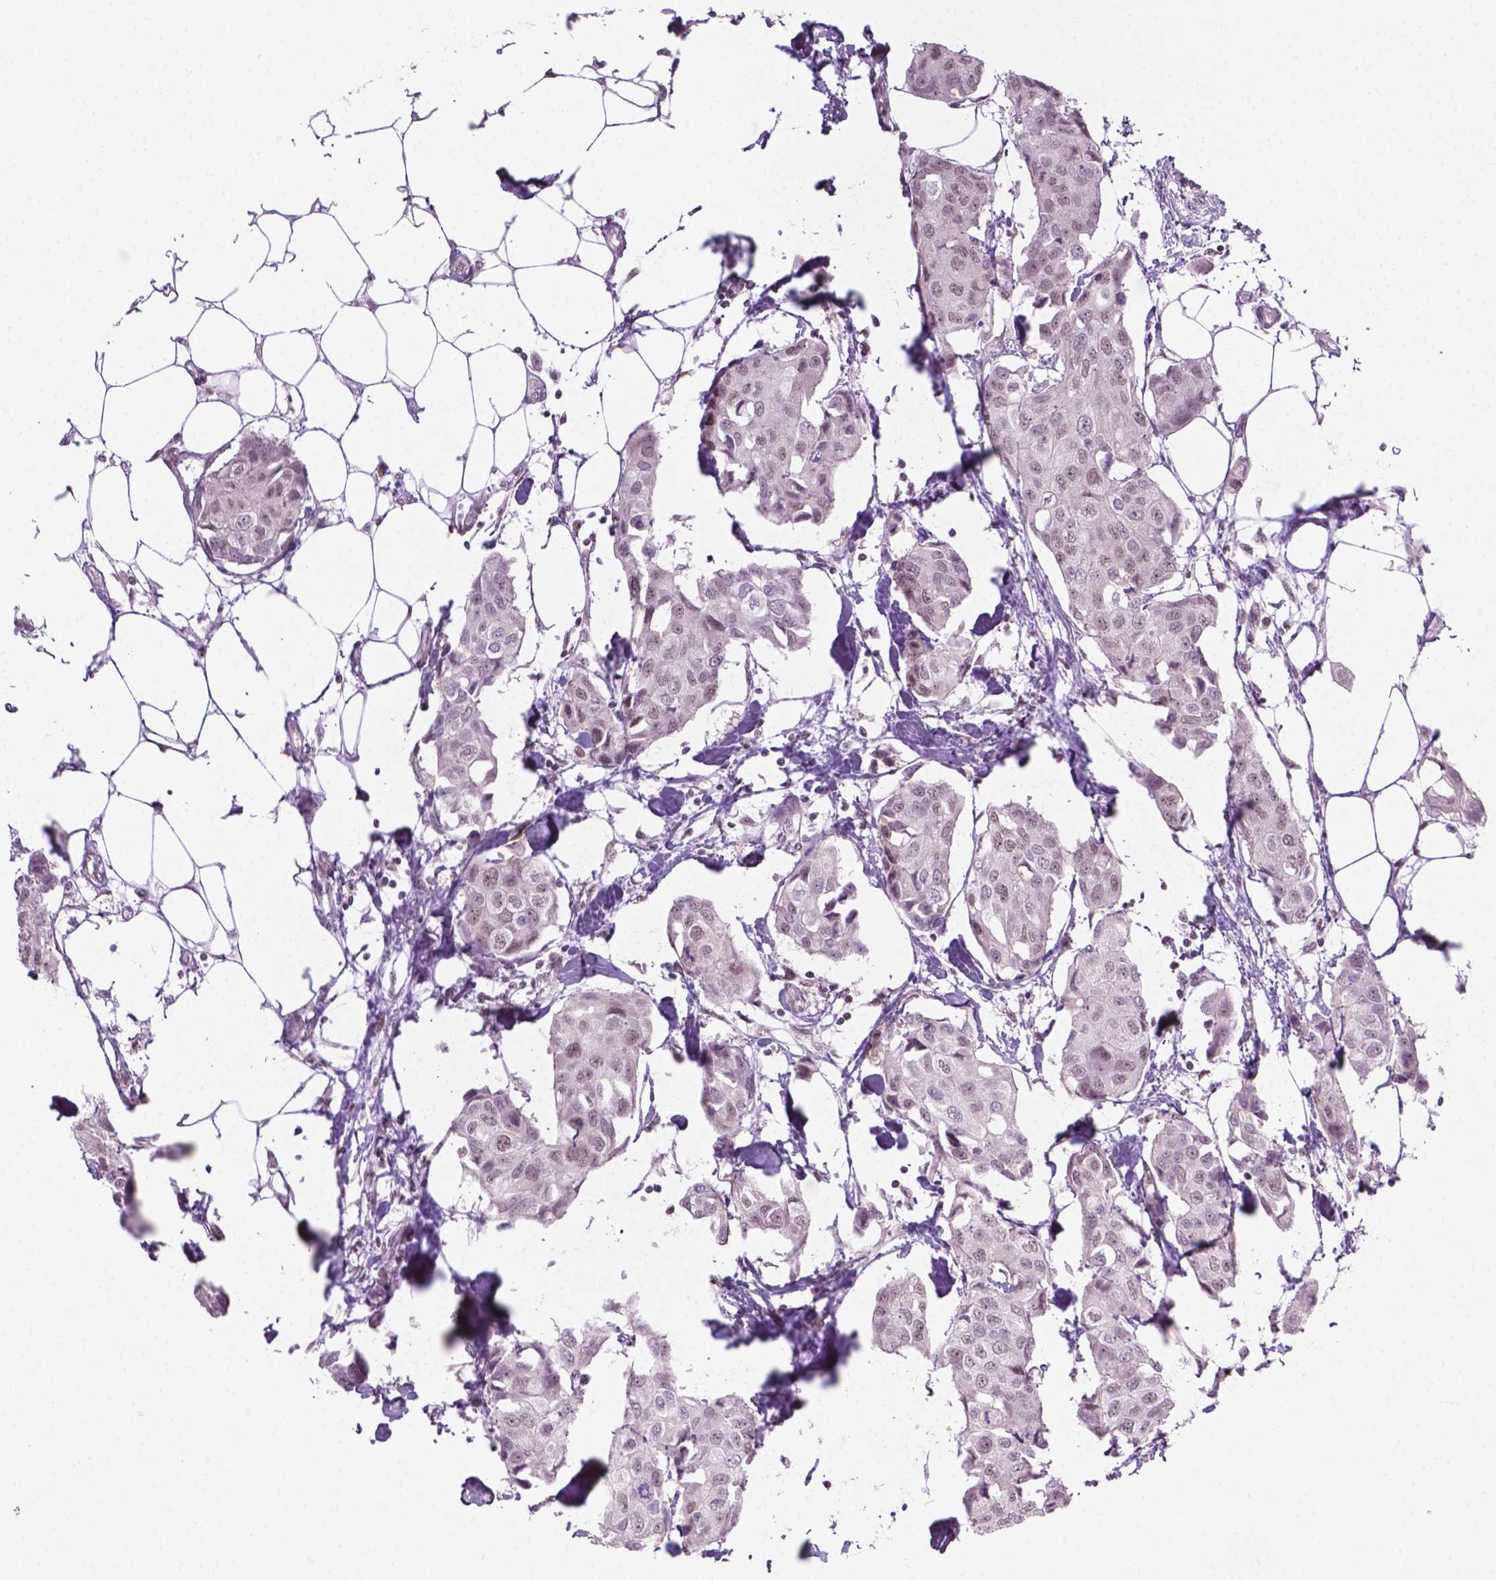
{"staining": {"intensity": "weak", "quantity": "<25%", "location": "nuclear"}, "tissue": "breast cancer", "cell_type": "Tumor cells", "image_type": "cancer", "snomed": [{"axis": "morphology", "description": "Duct carcinoma"}, {"axis": "topography", "description": "Breast"}], "caption": "This is a image of immunohistochemistry (IHC) staining of breast cancer (infiltrating ductal carcinoma), which shows no expression in tumor cells.", "gene": "PHAX", "patient": {"sex": "female", "age": 80}}